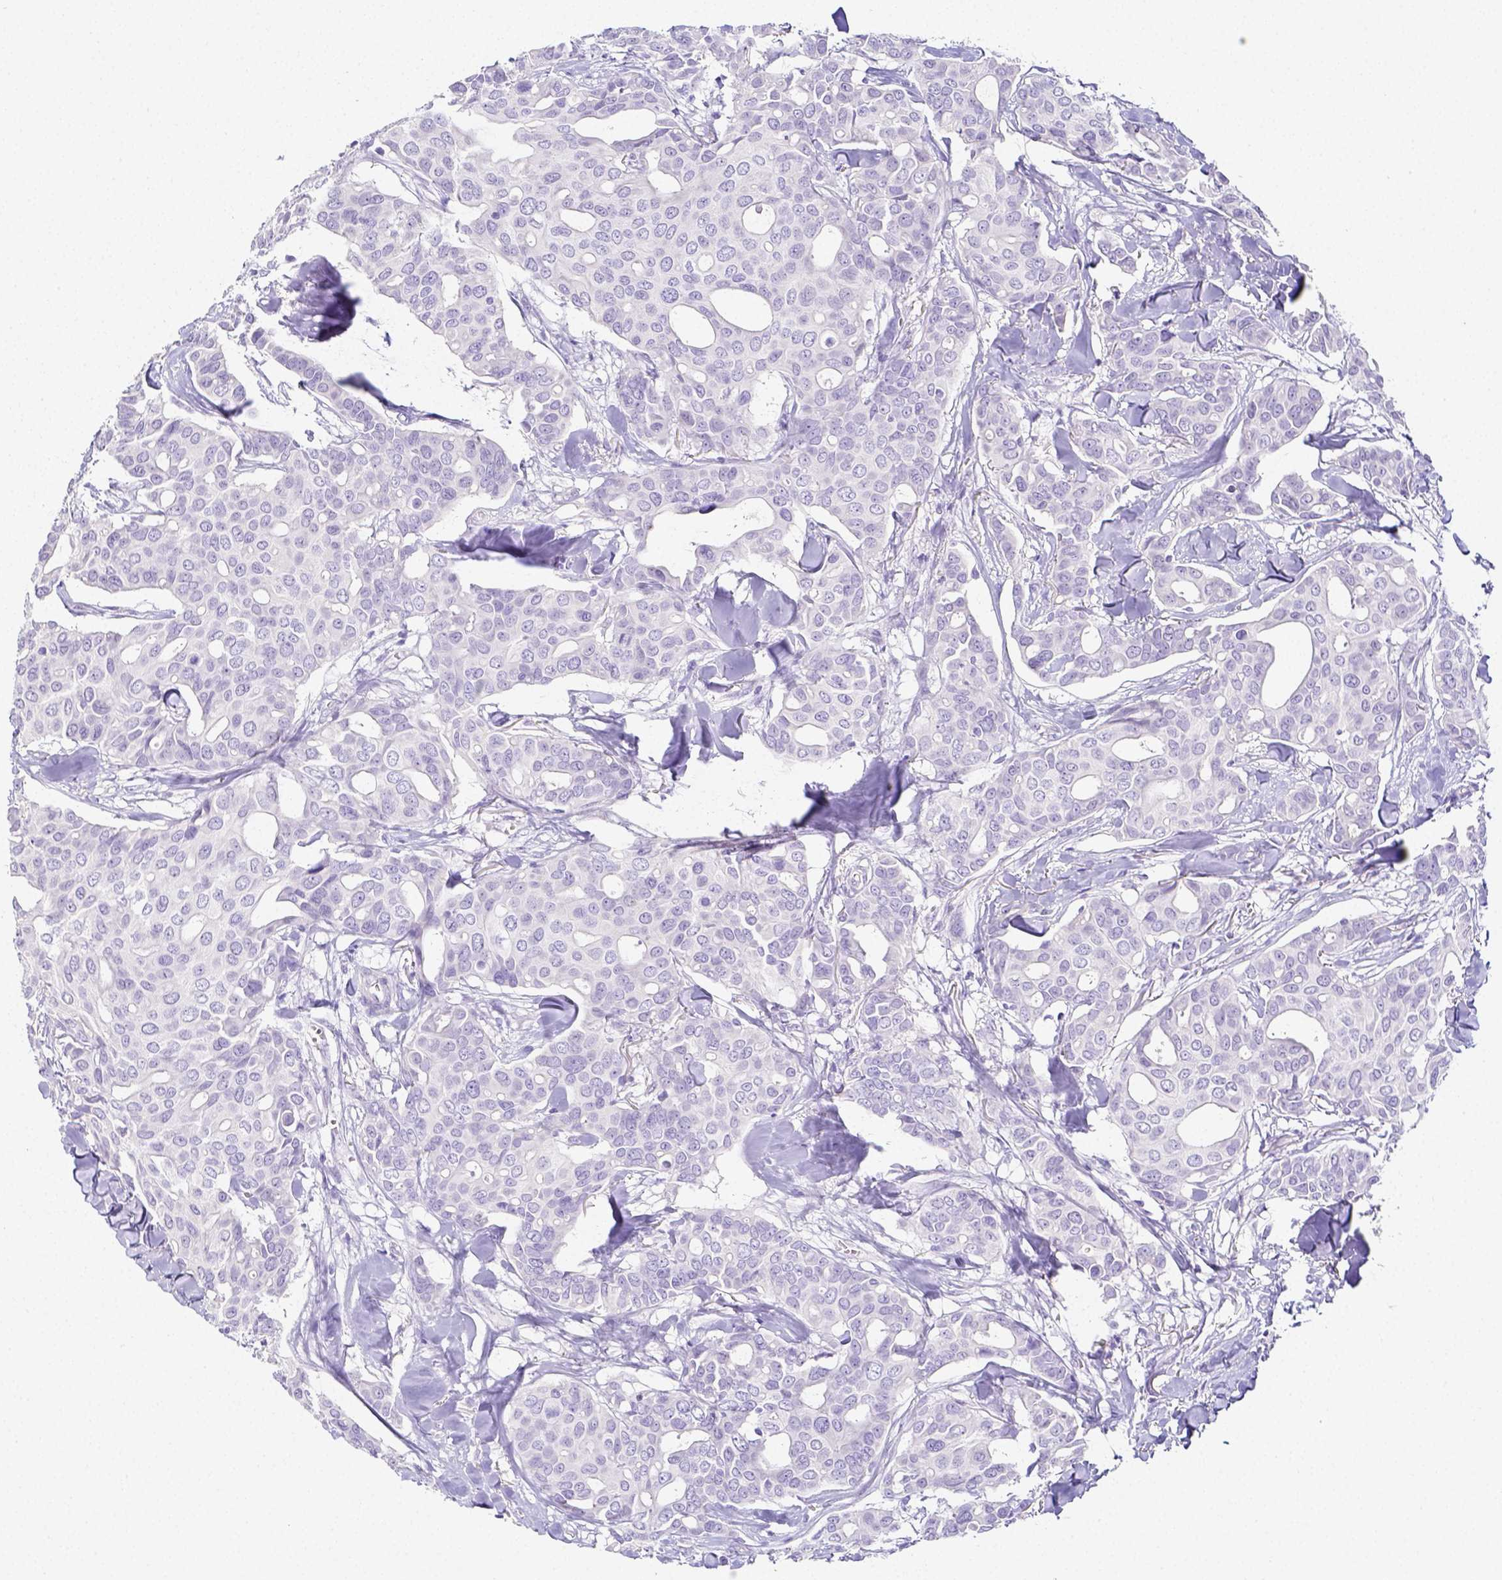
{"staining": {"intensity": "negative", "quantity": "none", "location": "none"}, "tissue": "breast cancer", "cell_type": "Tumor cells", "image_type": "cancer", "snomed": [{"axis": "morphology", "description": "Duct carcinoma"}, {"axis": "topography", "description": "Breast"}], "caption": "An immunohistochemistry (IHC) photomicrograph of breast invasive ductal carcinoma is shown. There is no staining in tumor cells of breast invasive ductal carcinoma.", "gene": "ARHGAP36", "patient": {"sex": "female", "age": 54}}